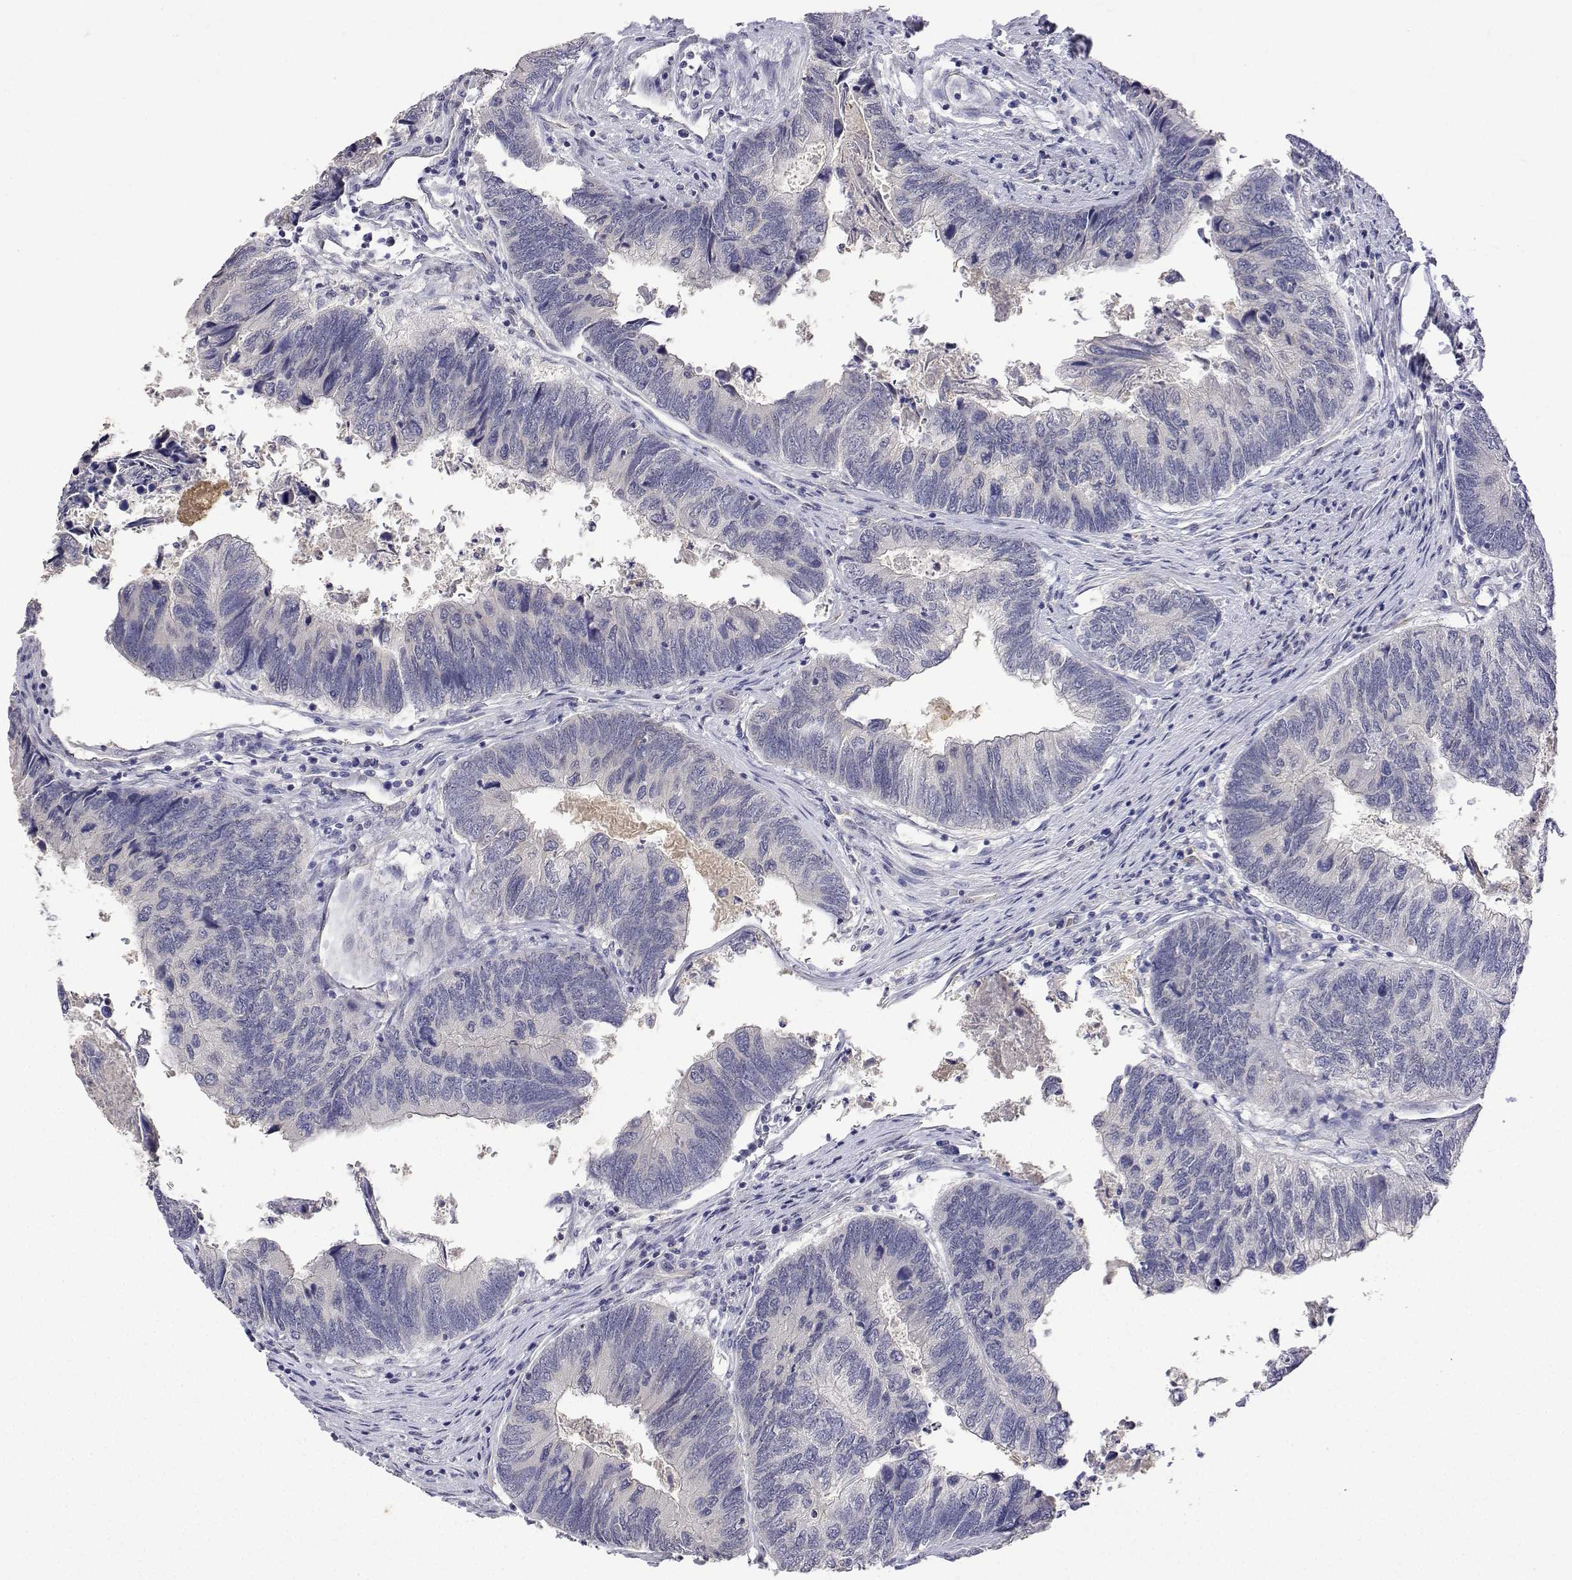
{"staining": {"intensity": "negative", "quantity": "none", "location": "none"}, "tissue": "colorectal cancer", "cell_type": "Tumor cells", "image_type": "cancer", "snomed": [{"axis": "morphology", "description": "Adenocarcinoma, NOS"}, {"axis": "topography", "description": "Colon"}], "caption": "Immunohistochemistry (IHC) histopathology image of neoplastic tissue: colorectal cancer stained with DAB (3,3'-diaminobenzidine) exhibits no significant protein staining in tumor cells.", "gene": "PLCB1", "patient": {"sex": "female", "age": 67}}